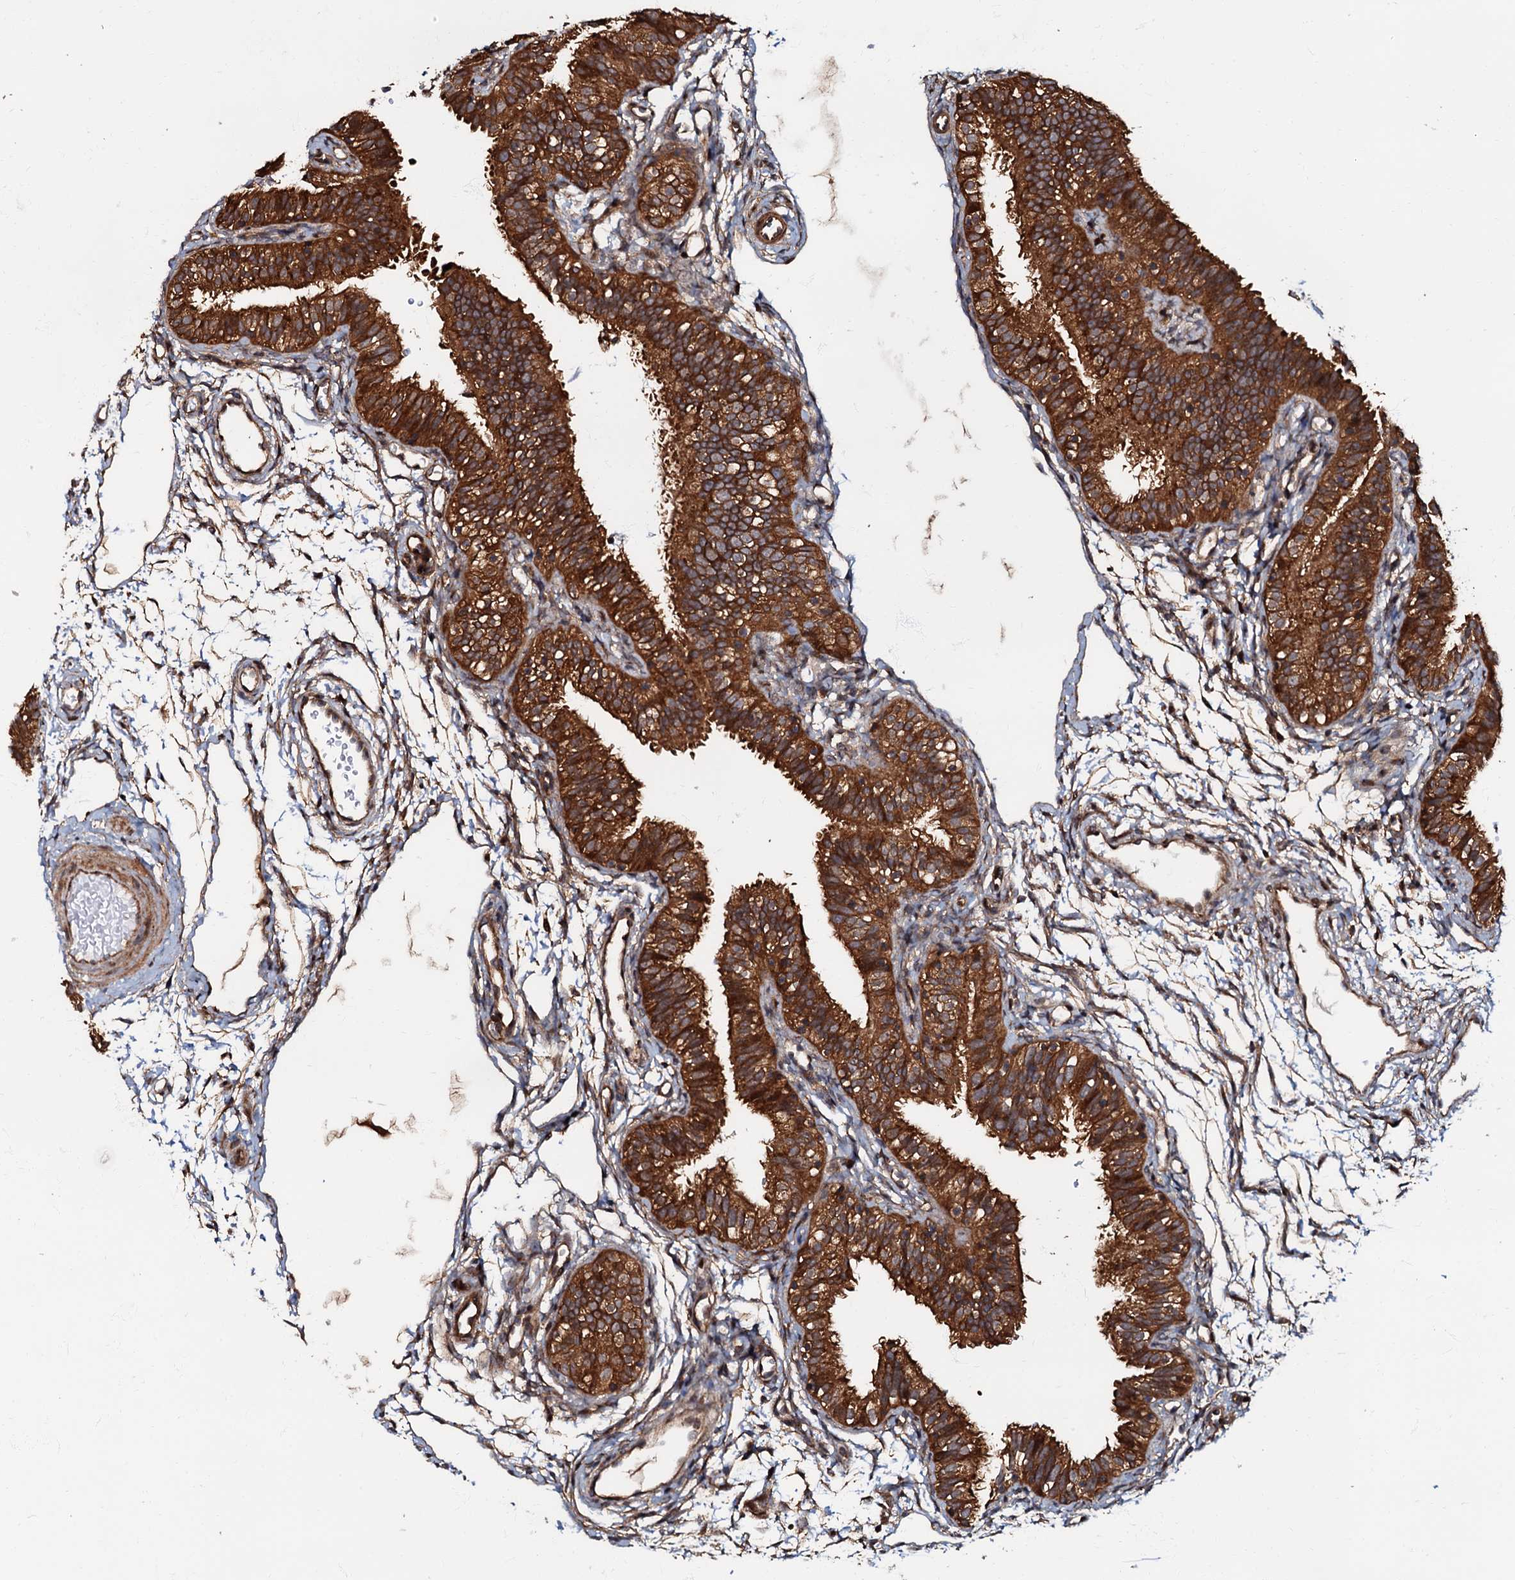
{"staining": {"intensity": "strong", "quantity": ">75%", "location": "cytoplasmic/membranous"}, "tissue": "fallopian tube", "cell_type": "Glandular cells", "image_type": "normal", "snomed": [{"axis": "morphology", "description": "Normal tissue, NOS"}, {"axis": "topography", "description": "Fallopian tube"}], "caption": "This image shows unremarkable fallopian tube stained with IHC to label a protein in brown. The cytoplasmic/membranous of glandular cells show strong positivity for the protein. Nuclei are counter-stained blue.", "gene": "OSBP", "patient": {"sex": "female", "age": 35}}